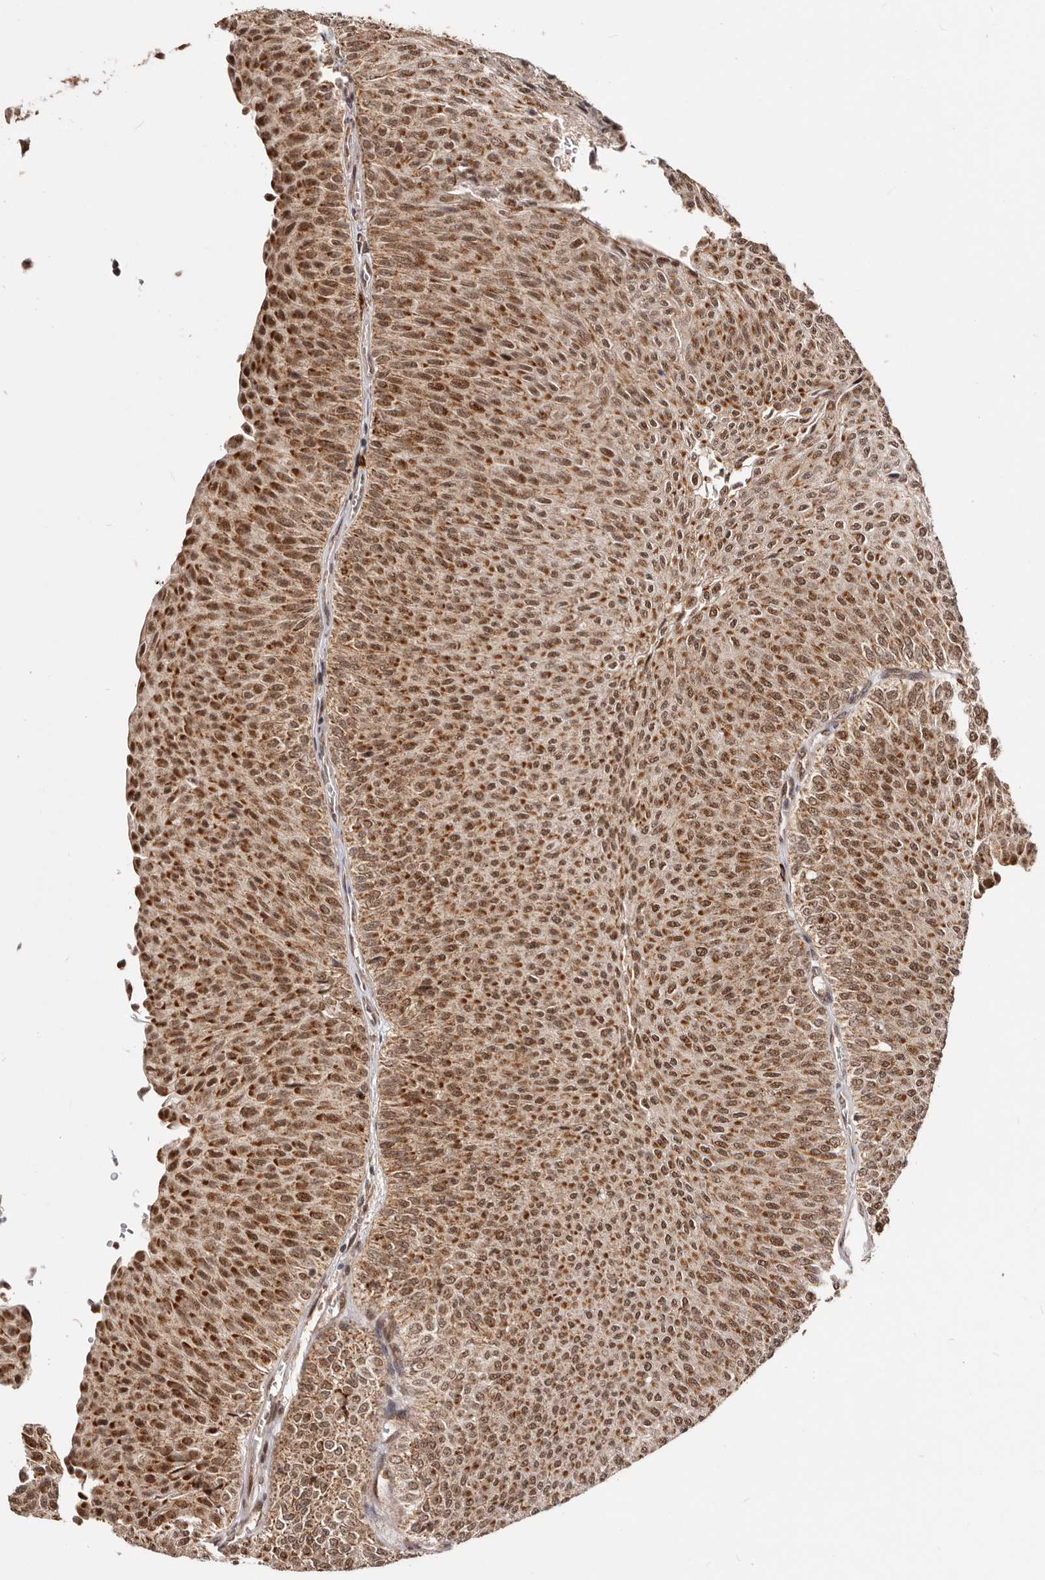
{"staining": {"intensity": "strong", "quantity": ">75%", "location": "cytoplasmic/membranous,nuclear"}, "tissue": "urothelial cancer", "cell_type": "Tumor cells", "image_type": "cancer", "snomed": [{"axis": "morphology", "description": "Urothelial carcinoma, Low grade"}, {"axis": "topography", "description": "Urinary bladder"}], "caption": "High-power microscopy captured an immunohistochemistry (IHC) micrograph of urothelial carcinoma (low-grade), revealing strong cytoplasmic/membranous and nuclear staining in approximately >75% of tumor cells. Using DAB (3,3'-diaminobenzidine) (brown) and hematoxylin (blue) stains, captured at high magnification using brightfield microscopy.", "gene": "SEC14L1", "patient": {"sex": "male", "age": 78}}